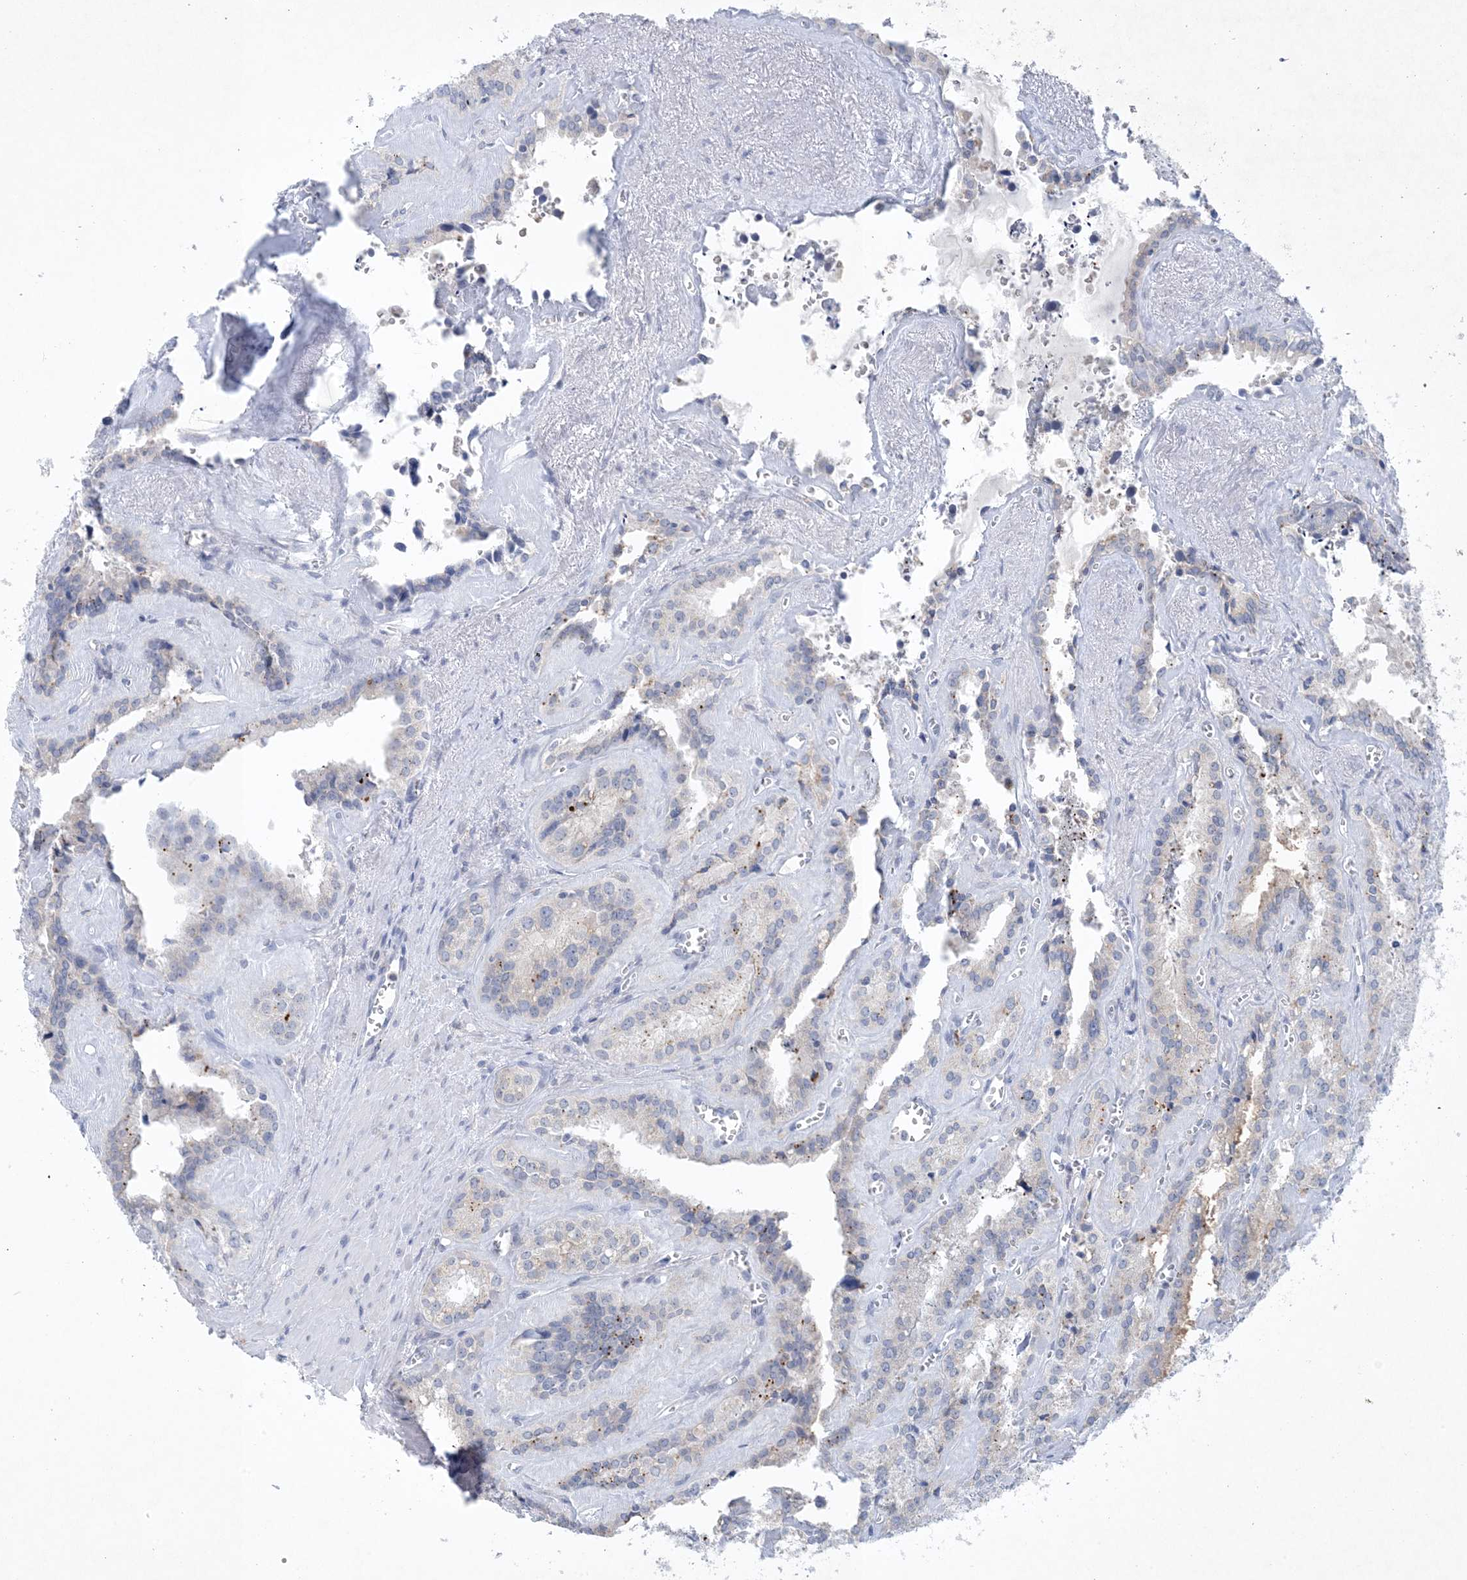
{"staining": {"intensity": "weak", "quantity": "<25%", "location": "cytoplasmic/membranous"}, "tissue": "seminal vesicle", "cell_type": "Glandular cells", "image_type": "normal", "snomed": [{"axis": "morphology", "description": "Normal tissue, NOS"}, {"axis": "topography", "description": "Prostate"}, {"axis": "topography", "description": "Seminal veicle"}], "caption": "Immunohistochemistry histopathology image of benign seminal vesicle: seminal vesicle stained with DAB exhibits no significant protein positivity in glandular cells. (Brightfield microscopy of DAB (3,3'-diaminobenzidine) immunohistochemistry (IHC) at high magnification).", "gene": "GABRG1", "patient": {"sex": "male", "age": 59}}